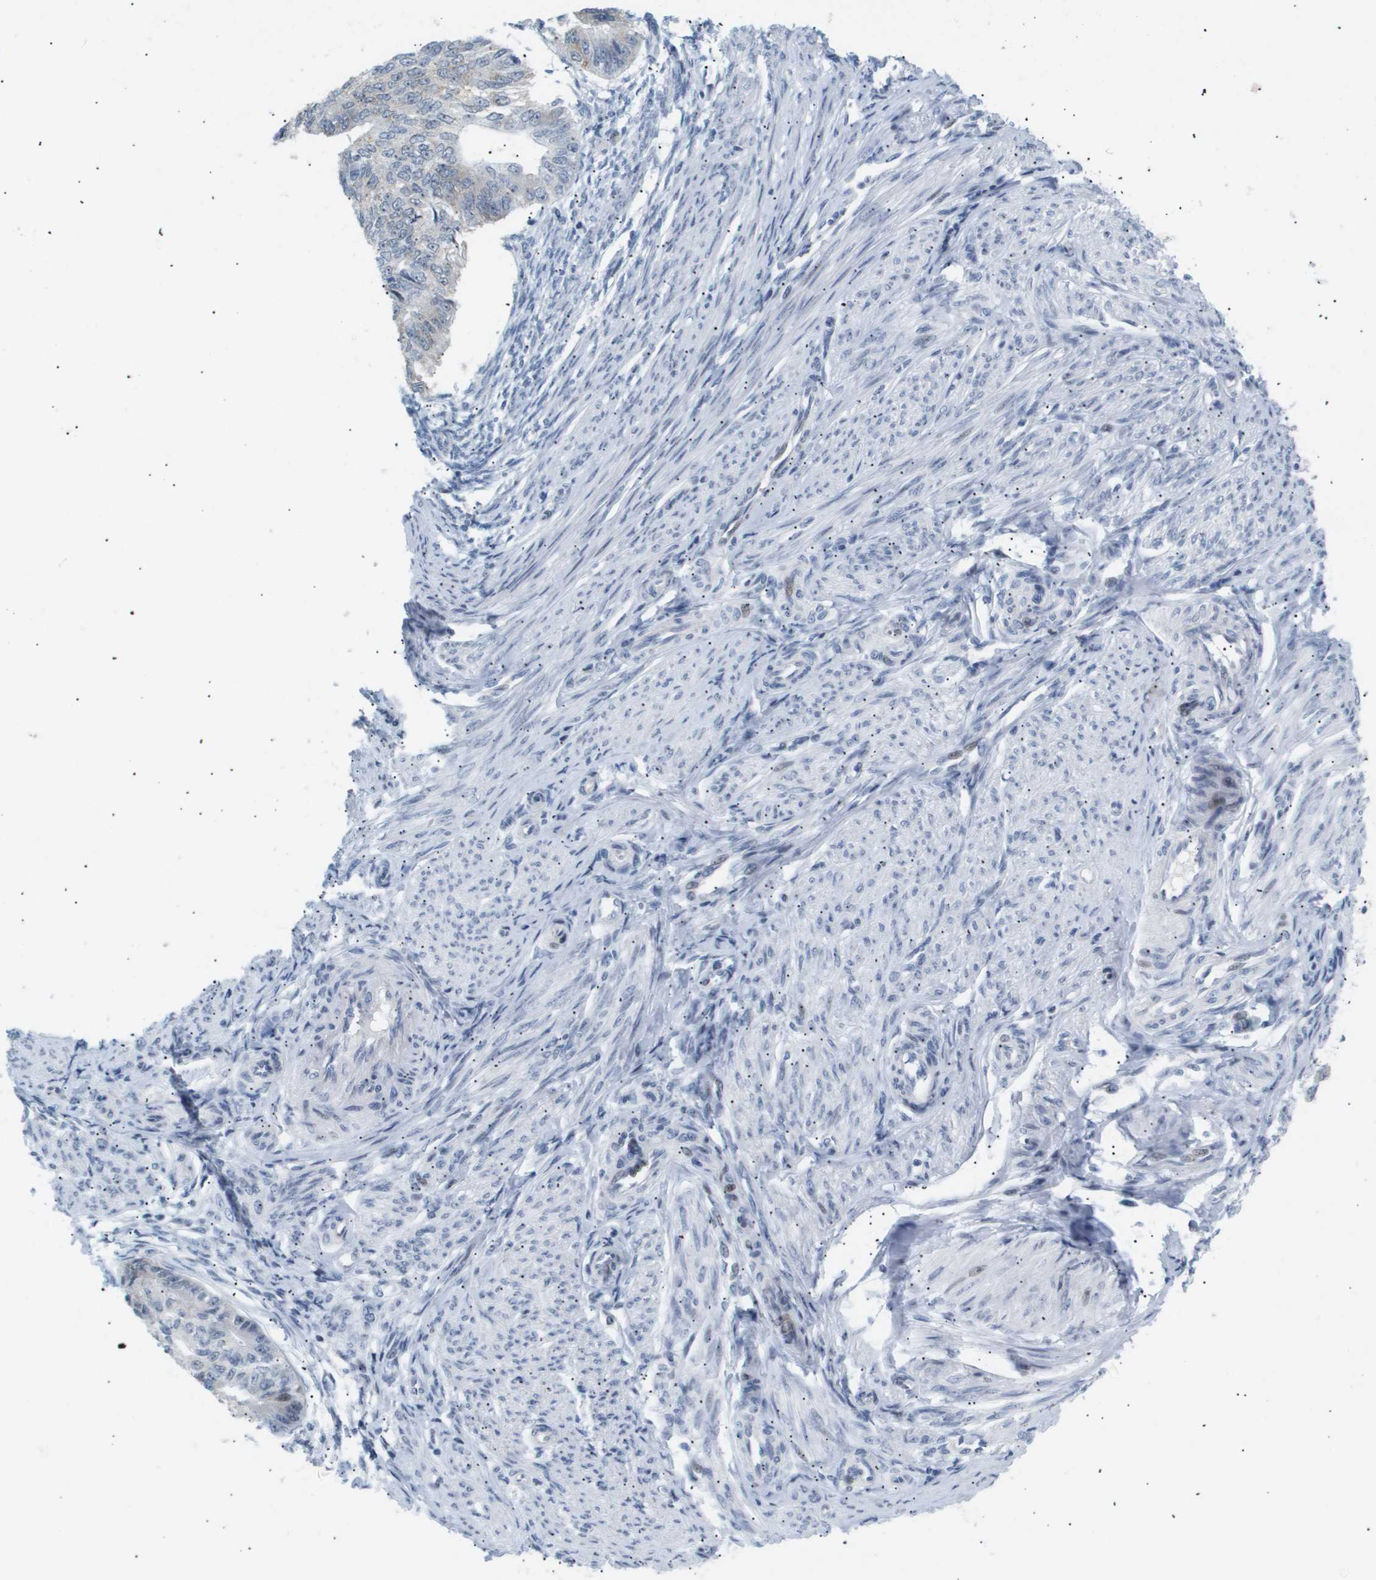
{"staining": {"intensity": "negative", "quantity": "none", "location": "none"}, "tissue": "endometrial cancer", "cell_type": "Tumor cells", "image_type": "cancer", "snomed": [{"axis": "morphology", "description": "Adenocarcinoma, NOS"}, {"axis": "topography", "description": "Endometrium"}], "caption": "Immunohistochemical staining of endometrial cancer shows no significant positivity in tumor cells.", "gene": "PPARD", "patient": {"sex": "female", "age": 32}}